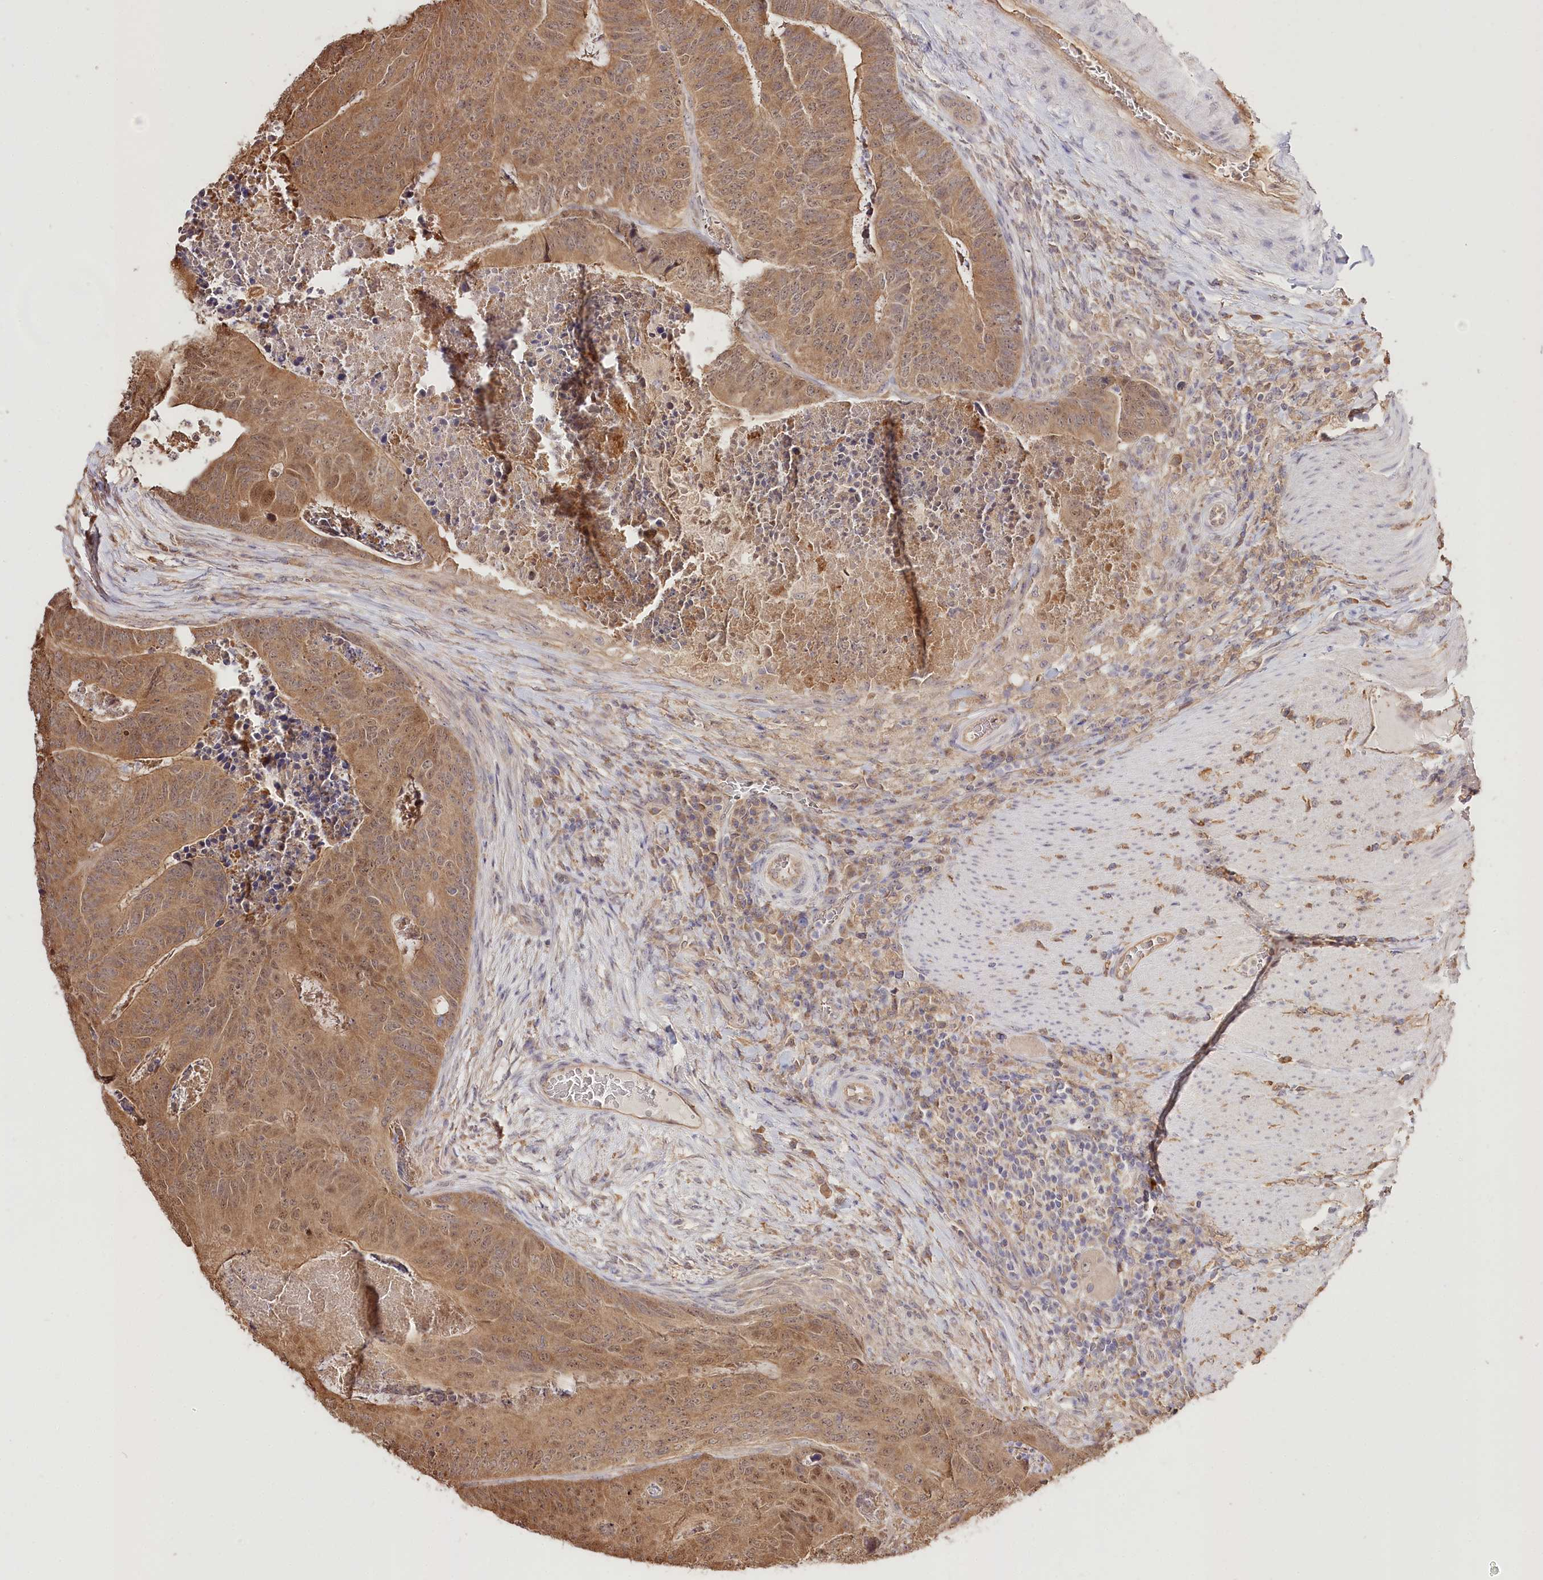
{"staining": {"intensity": "moderate", "quantity": ">75%", "location": "cytoplasmic/membranous,nuclear"}, "tissue": "colorectal cancer", "cell_type": "Tumor cells", "image_type": "cancer", "snomed": [{"axis": "morphology", "description": "Adenocarcinoma, NOS"}, {"axis": "topography", "description": "Colon"}], "caption": "IHC photomicrograph of colorectal cancer (adenocarcinoma) stained for a protein (brown), which displays medium levels of moderate cytoplasmic/membranous and nuclear positivity in approximately >75% of tumor cells.", "gene": "R3HDM2", "patient": {"sex": "female", "age": 67}}